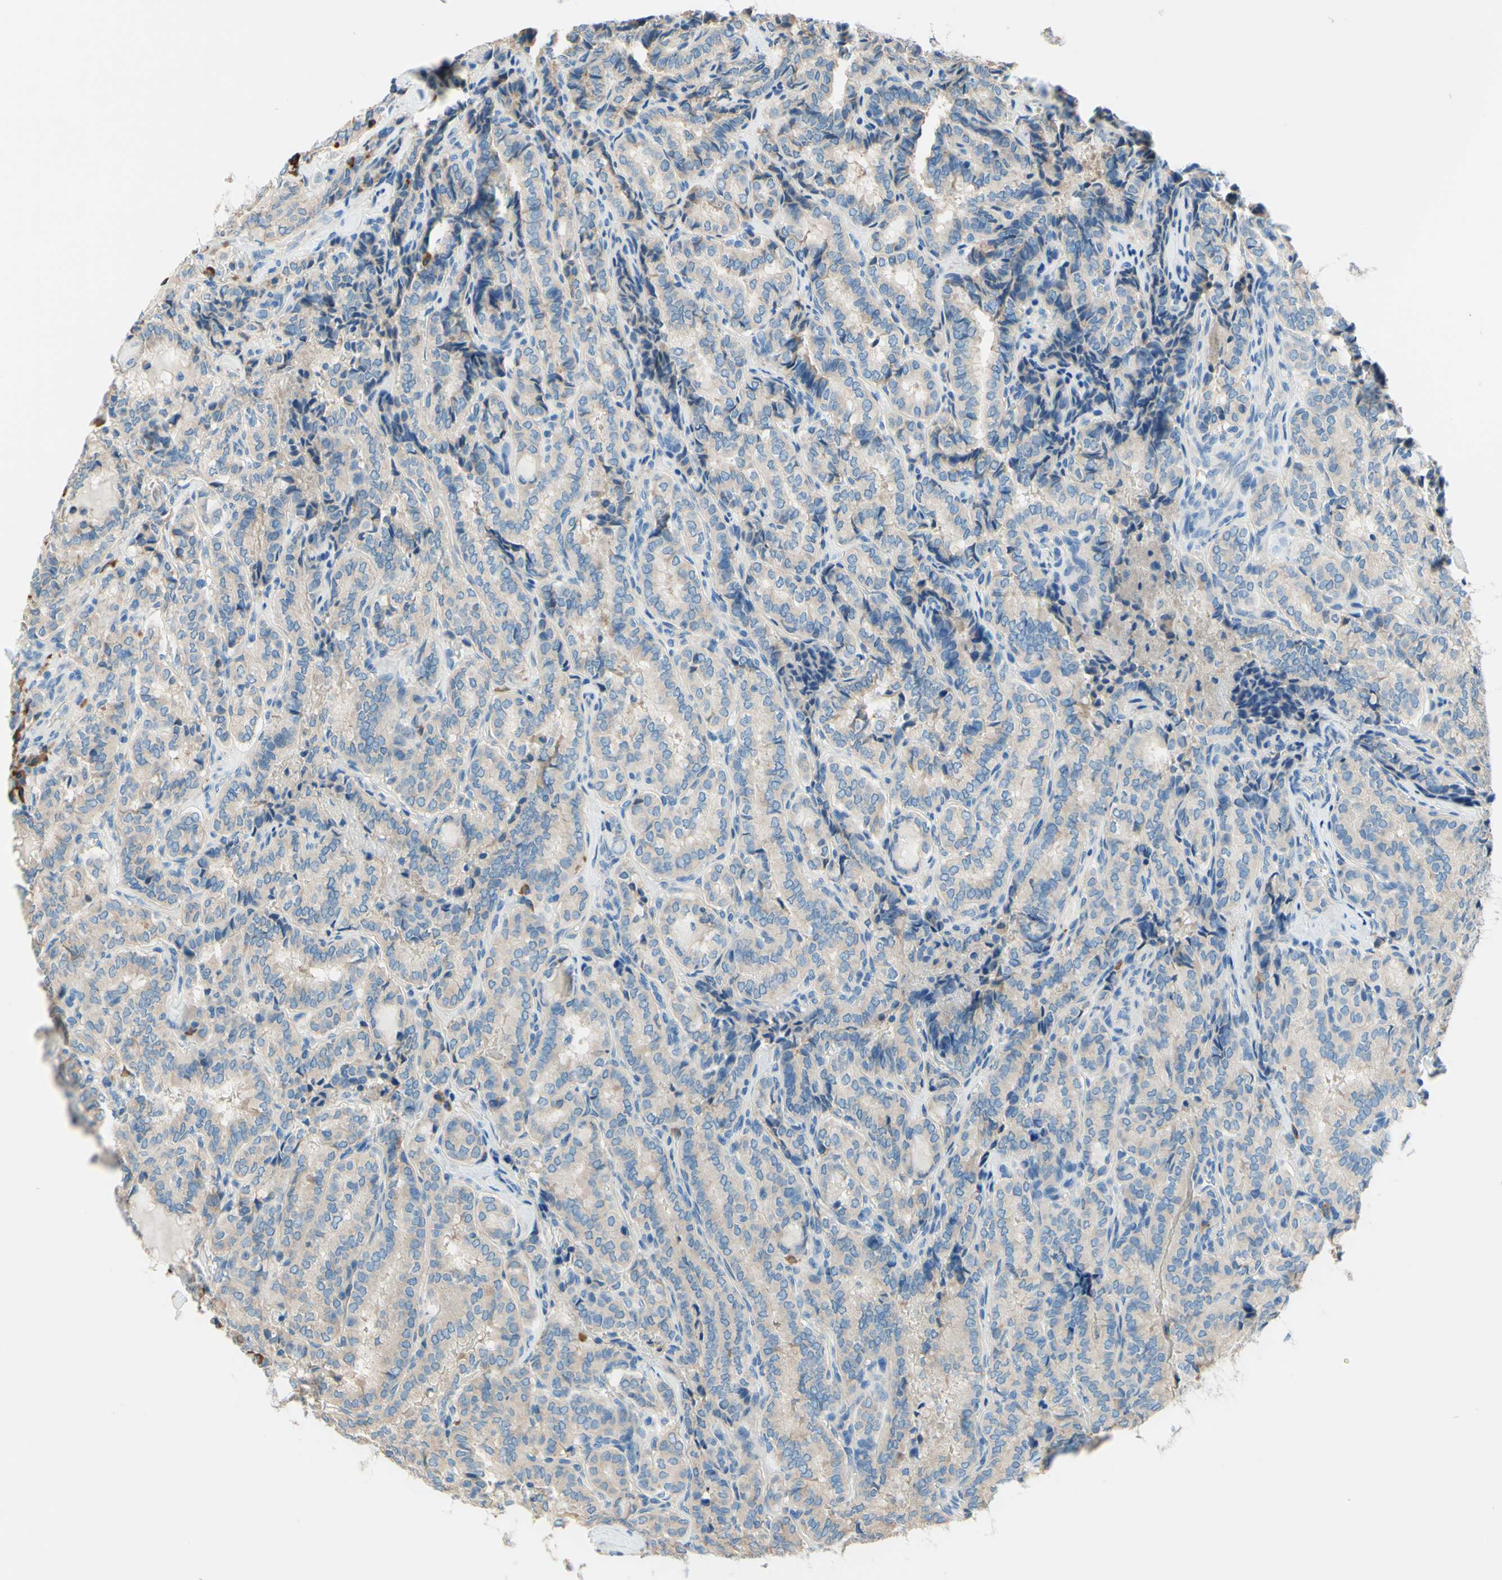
{"staining": {"intensity": "weak", "quantity": "25%-75%", "location": "cytoplasmic/membranous"}, "tissue": "thyroid cancer", "cell_type": "Tumor cells", "image_type": "cancer", "snomed": [{"axis": "morphology", "description": "Normal tissue, NOS"}, {"axis": "morphology", "description": "Papillary adenocarcinoma, NOS"}, {"axis": "topography", "description": "Thyroid gland"}], "caption": "Brown immunohistochemical staining in human thyroid cancer demonstrates weak cytoplasmic/membranous staining in approximately 25%-75% of tumor cells.", "gene": "PASD1", "patient": {"sex": "female", "age": 30}}